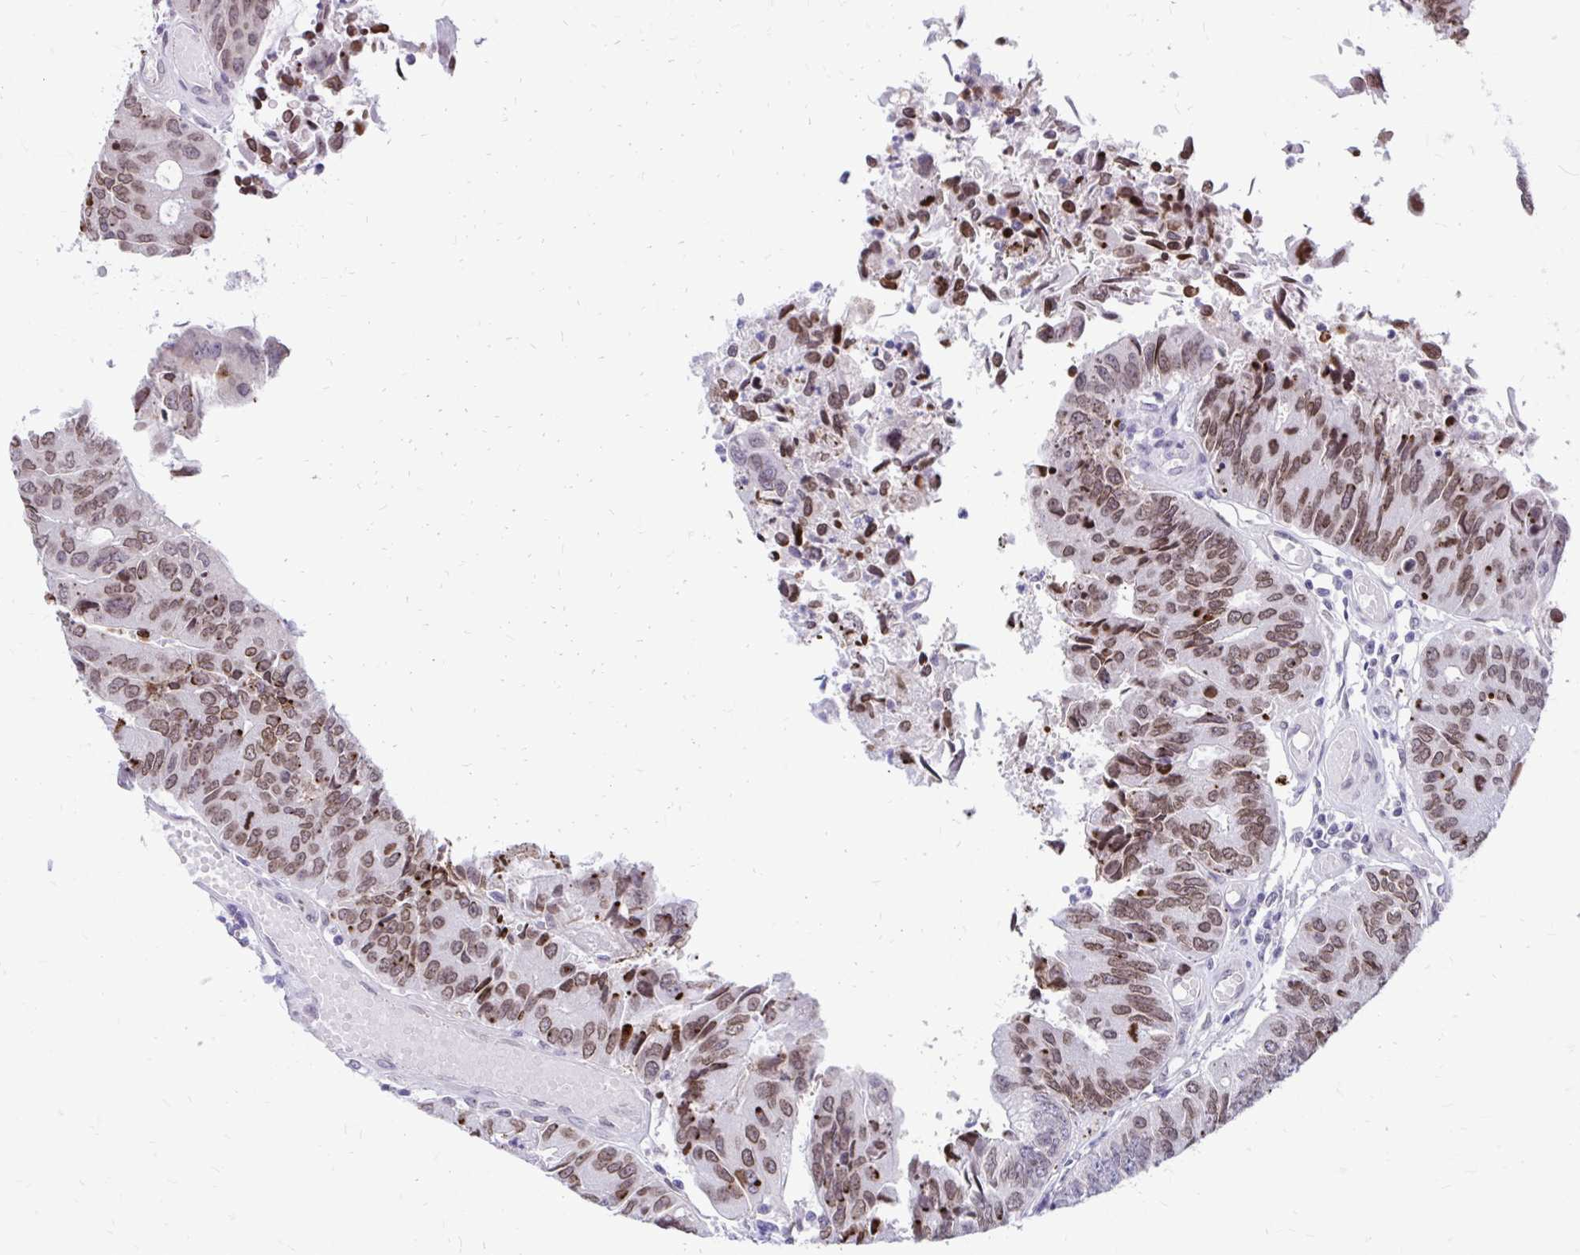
{"staining": {"intensity": "moderate", "quantity": ">75%", "location": "nuclear"}, "tissue": "colorectal cancer", "cell_type": "Tumor cells", "image_type": "cancer", "snomed": [{"axis": "morphology", "description": "Adenocarcinoma, NOS"}, {"axis": "topography", "description": "Colon"}], "caption": "Human colorectal cancer (adenocarcinoma) stained with a brown dye exhibits moderate nuclear positive positivity in about >75% of tumor cells.", "gene": "BANF1", "patient": {"sex": "female", "age": 67}}